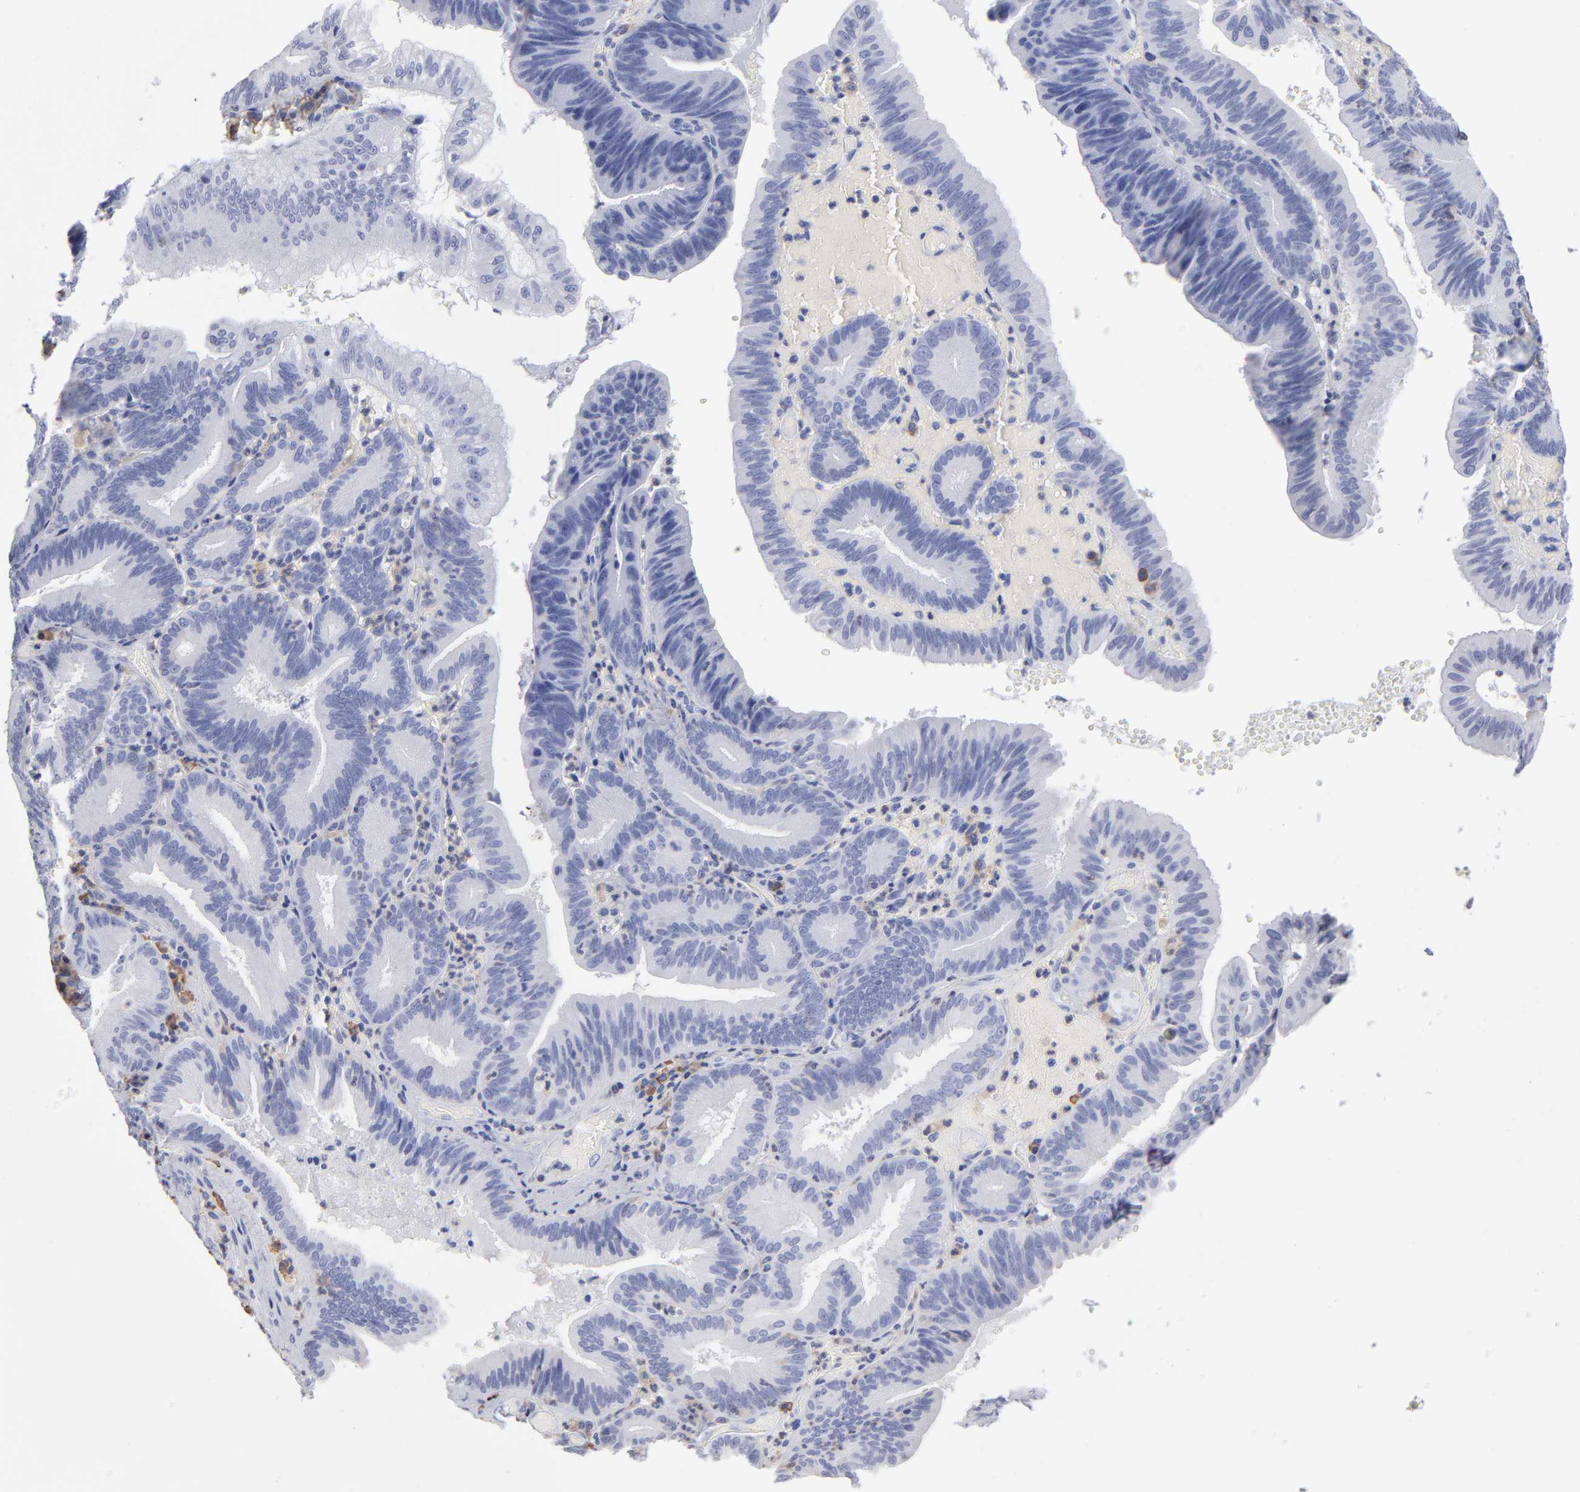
{"staining": {"intensity": "negative", "quantity": "none", "location": "none"}, "tissue": "pancreatic cancer", "cell_type": "Tumor cells", "image_type": "cancer", "snomed": [{"axis": "morphology", "description": "Adenocarcinoma, NOS"}, {"axis": "topography", "description": "Pancreas"}], "caption": "Human adenocarcinoma (pancreatic) stained for a protein using immunohistochemistry (IHC) shows no expression in tumor cells.", "gene": "LAT2", "patient": {"sex": "male", "age": 82}}